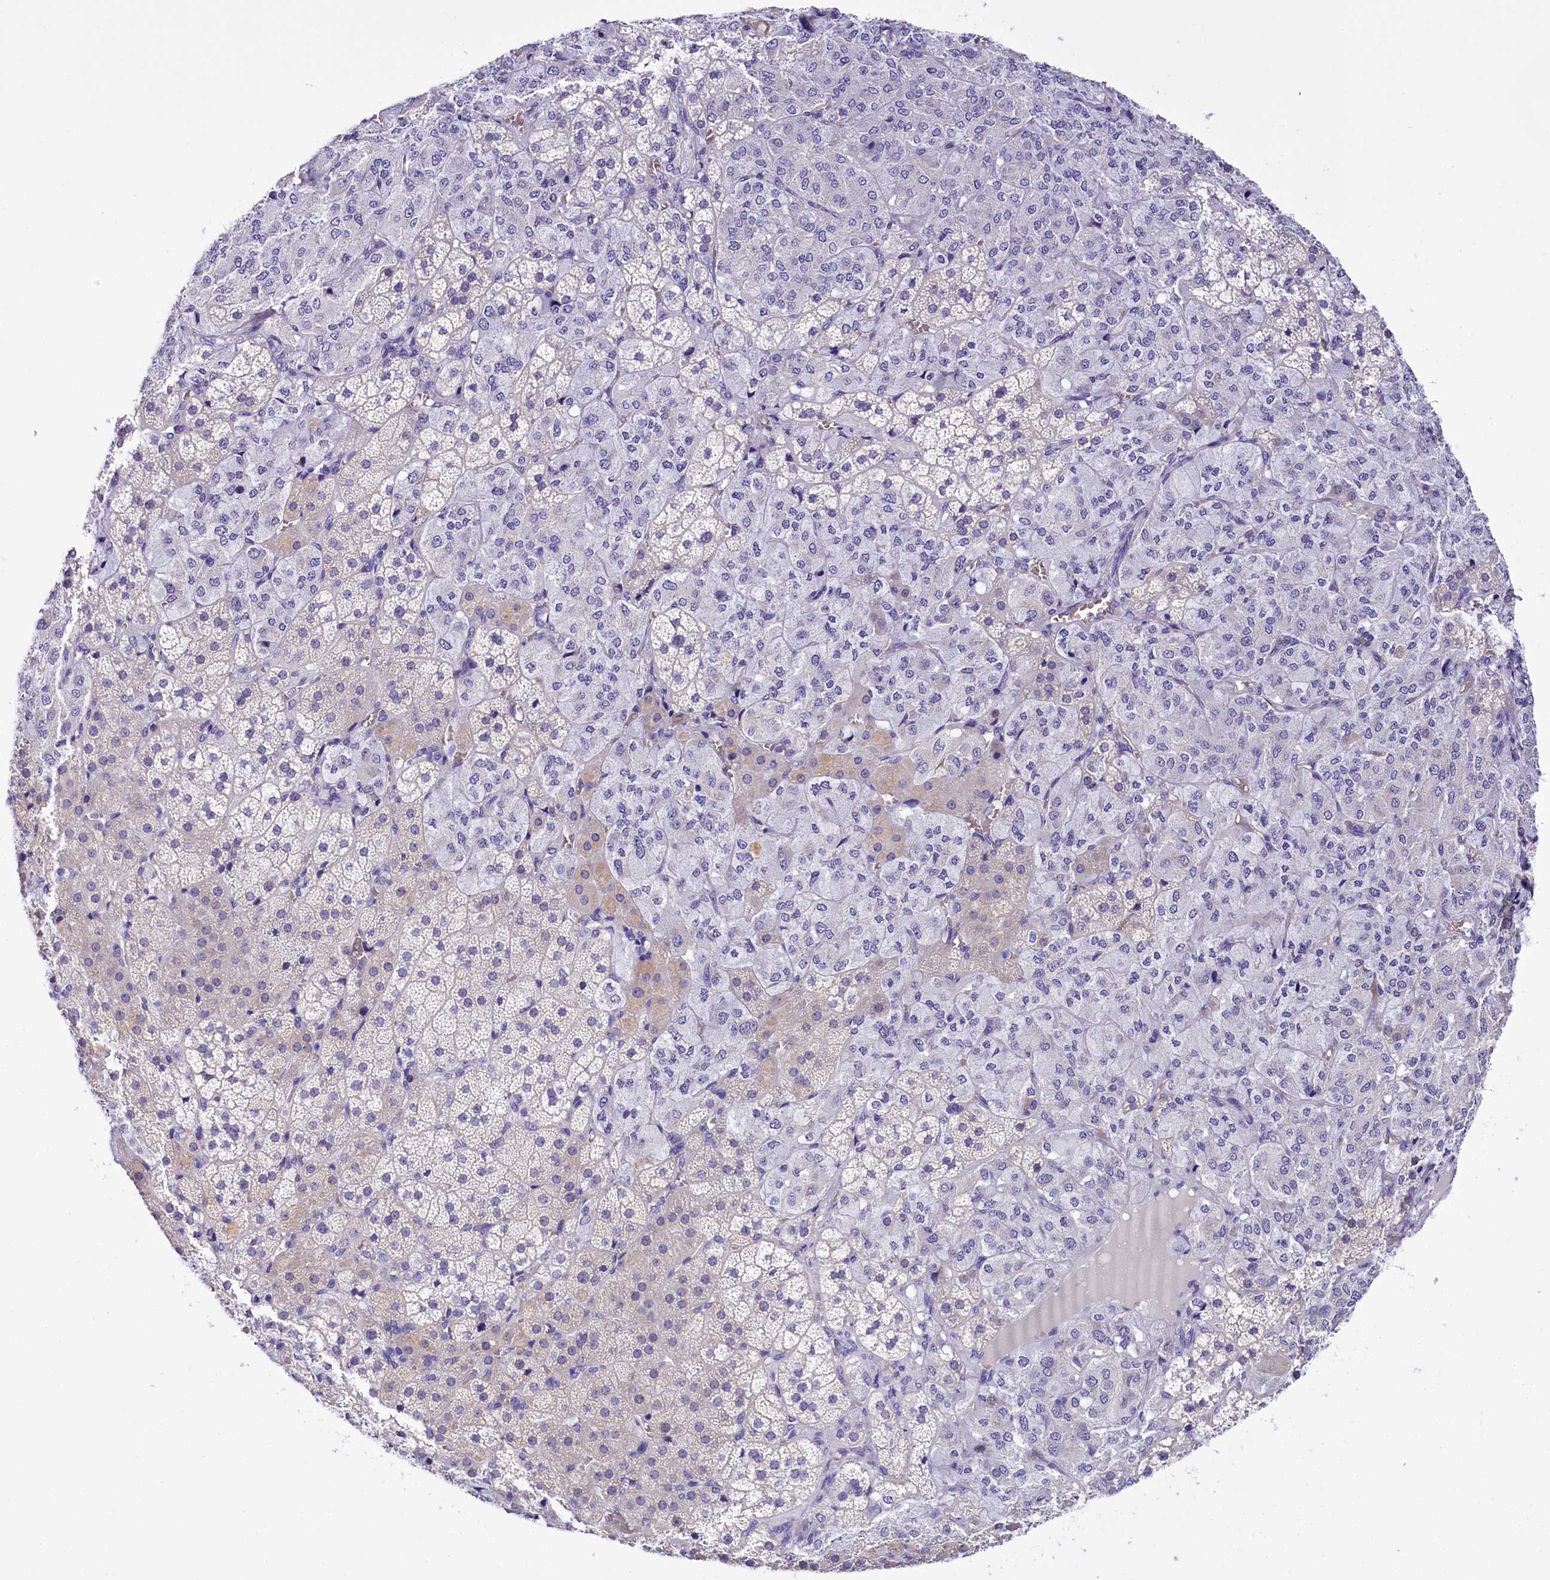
{"staining": {"intensity": "negative", "quantity": "none", "location": "none"}, "tissue": "adrenal gland", "cell_type": "Glandular cells", "image_type": "normal", "snomed": [{"axis": "morphology", "description": "Normal tissue, NOS"}, {"axis": "topography", "description": "Adrenal gland"}], "caption": "IHC of benign adrenal gland exhibits no staining in glandular cells. Brightfield microscopy of immunohistochemistry (IHC) stained with DAB (3,3'-diaminobenzidine) (brown) and hematoxylin (blue), captured at high magnification.", "gene": "SPATS2", "patient": {"sex": "female", "age": 44}}